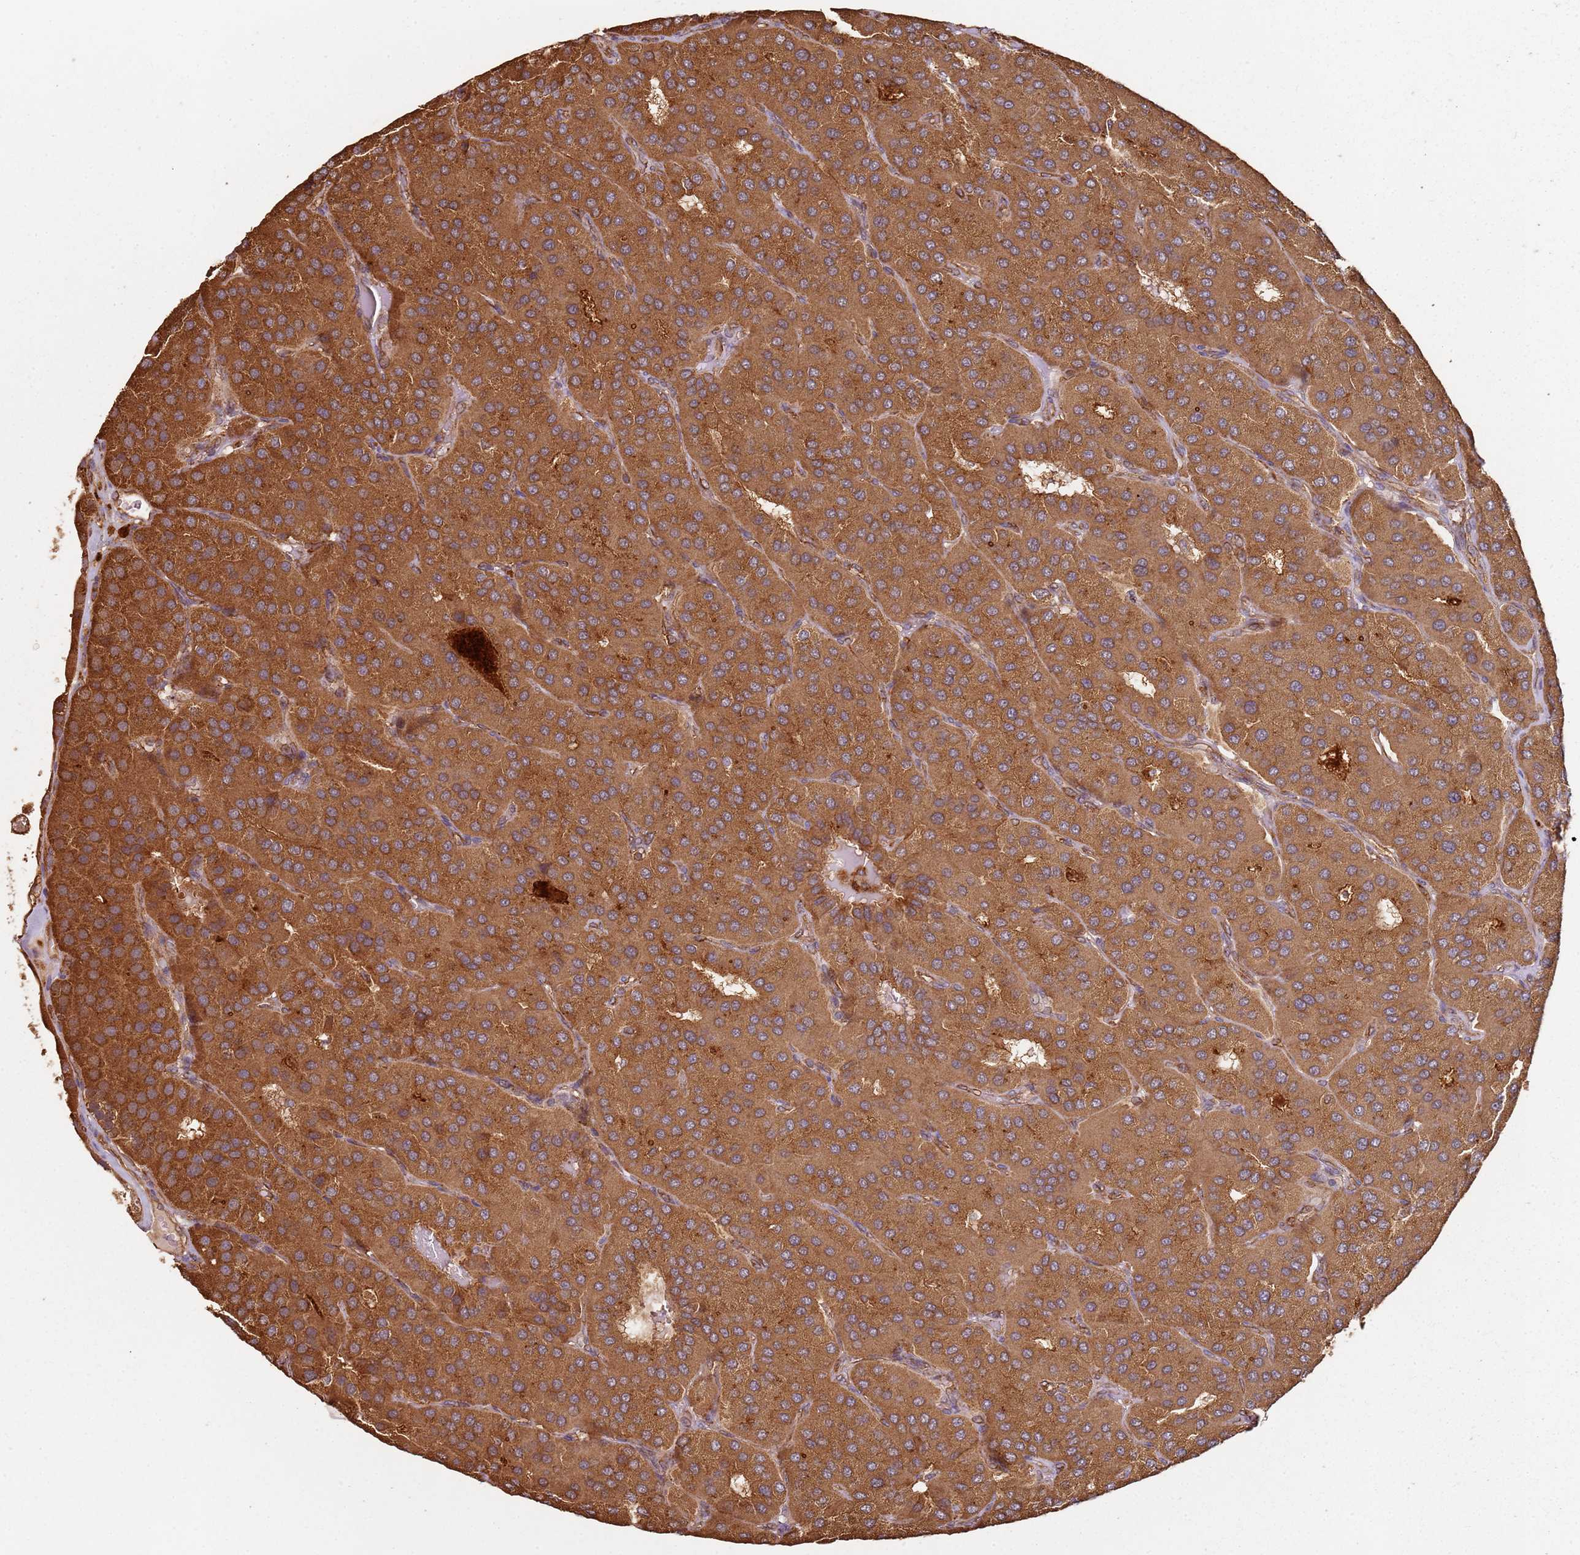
{"staining": {"intensity": "strong", "quantity": ">75%", "location": "cytoplasmic/membranous"}, "tissue": "parathyroid gland", "cell_type": "Glandular cells", "image_type": "normal", "snomed": [{"axis": "morphology", "description": "Normal tissue, NOS"}, {"axis": "morphology", "description": "Adenoma, NOS"}, {"axis": "topography", "description": "Parathyroid gland"}], "caption": "Protein analysis of normal parathyroid gland shows strong cytoplasmic/membranous positivity in approximately >75% of glandular cells.", "gene": "SCGB2B2", "patient": {"sex": "female", "age": 86}}